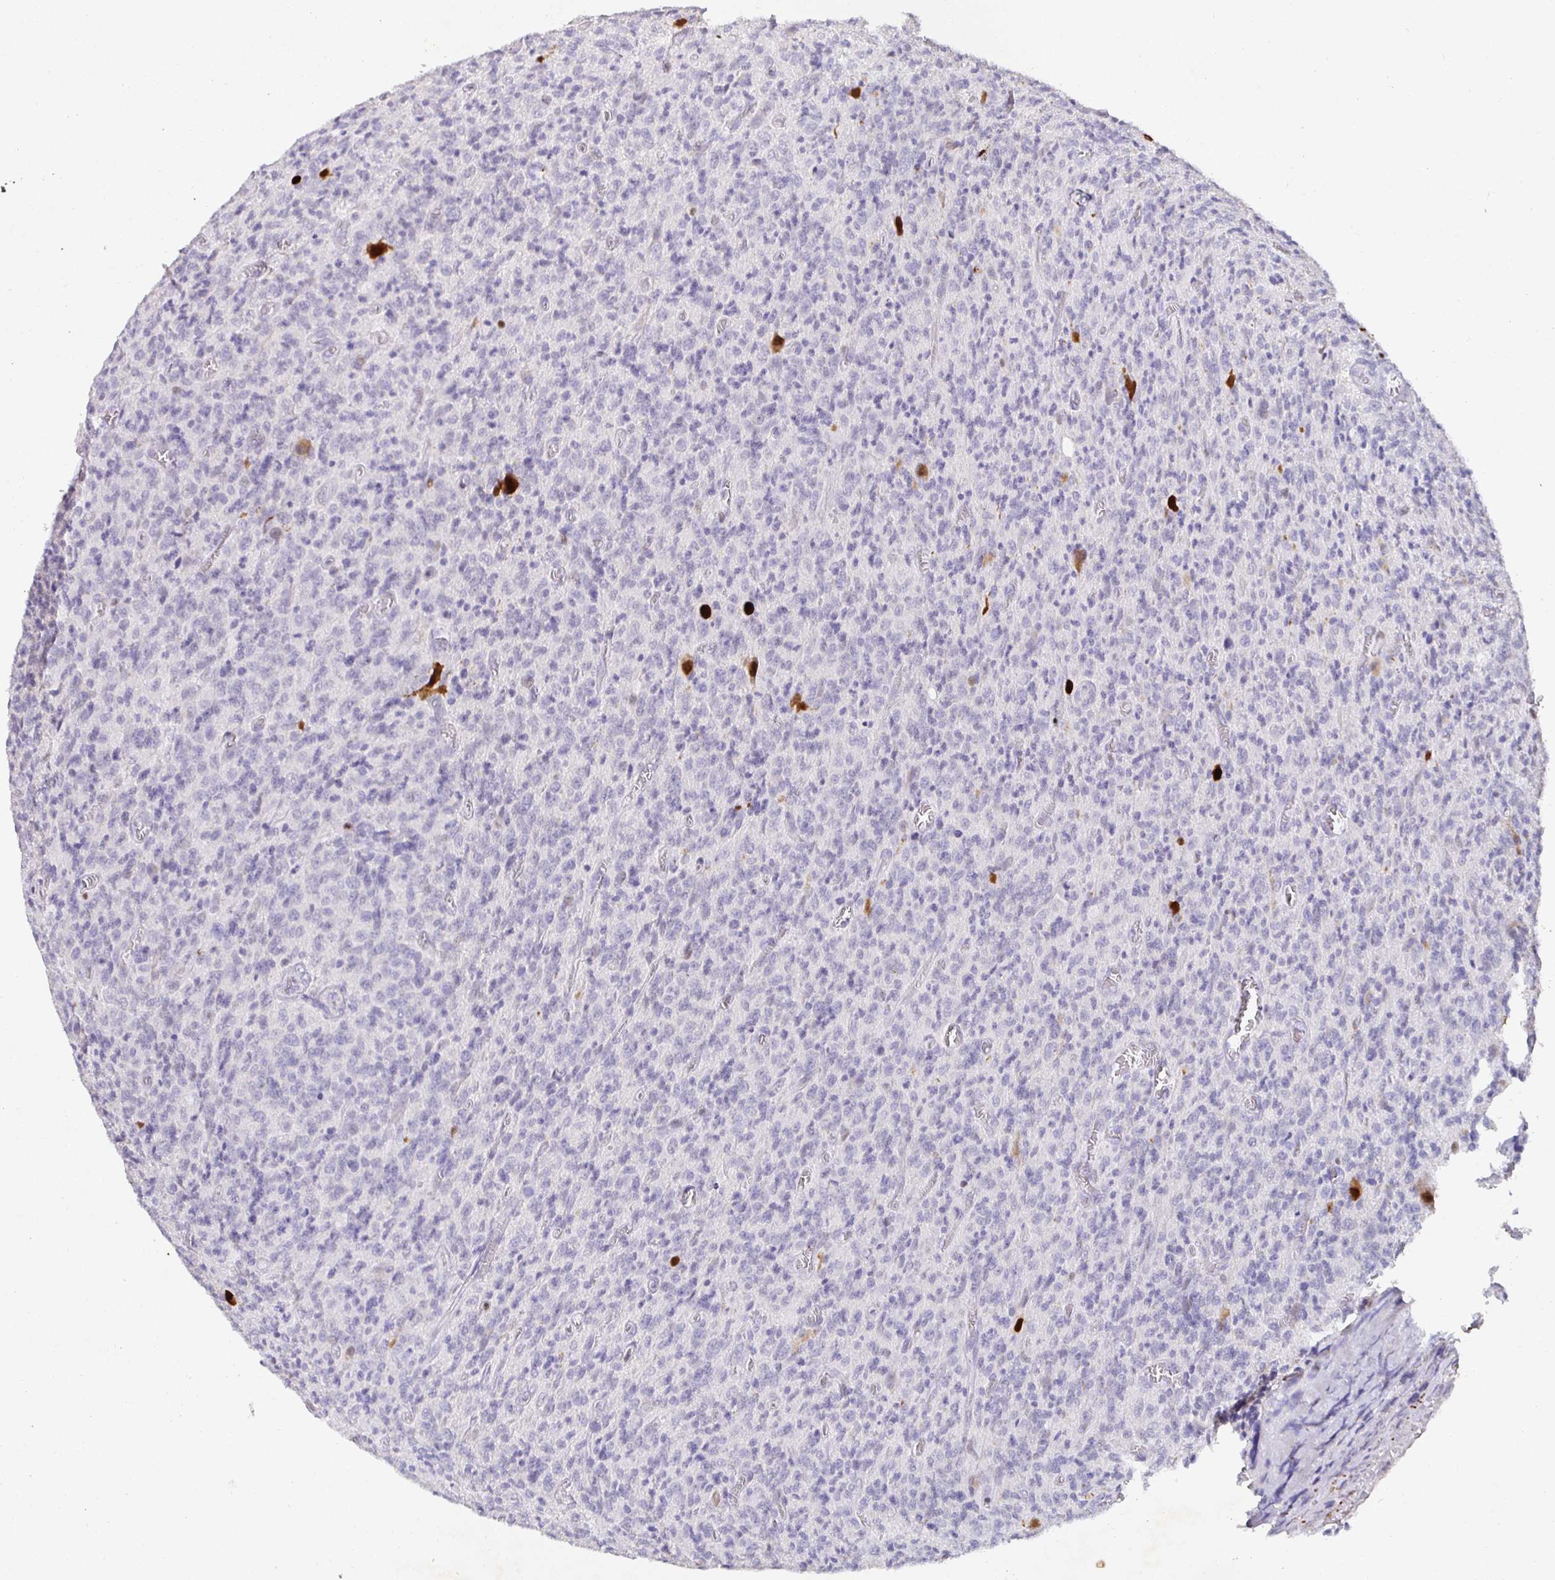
{"staining": {"intensity": "negative", "quantity": "none", "location": "none"}, "tissue": "glioma", "cell_type": "Tumor cells", "image_type": "cancer", "snomed": [{"axis": "morphology", "description": "Glioma, malignant, High grade"}, {"axis": "topography", "description": "Brain"}], "caption": "The histopathology image exhibits no staining of tumor cells in high-grade glioma (malignant).", "gene": "SATB1", "patient": {"sex": "male", "age": 76}}